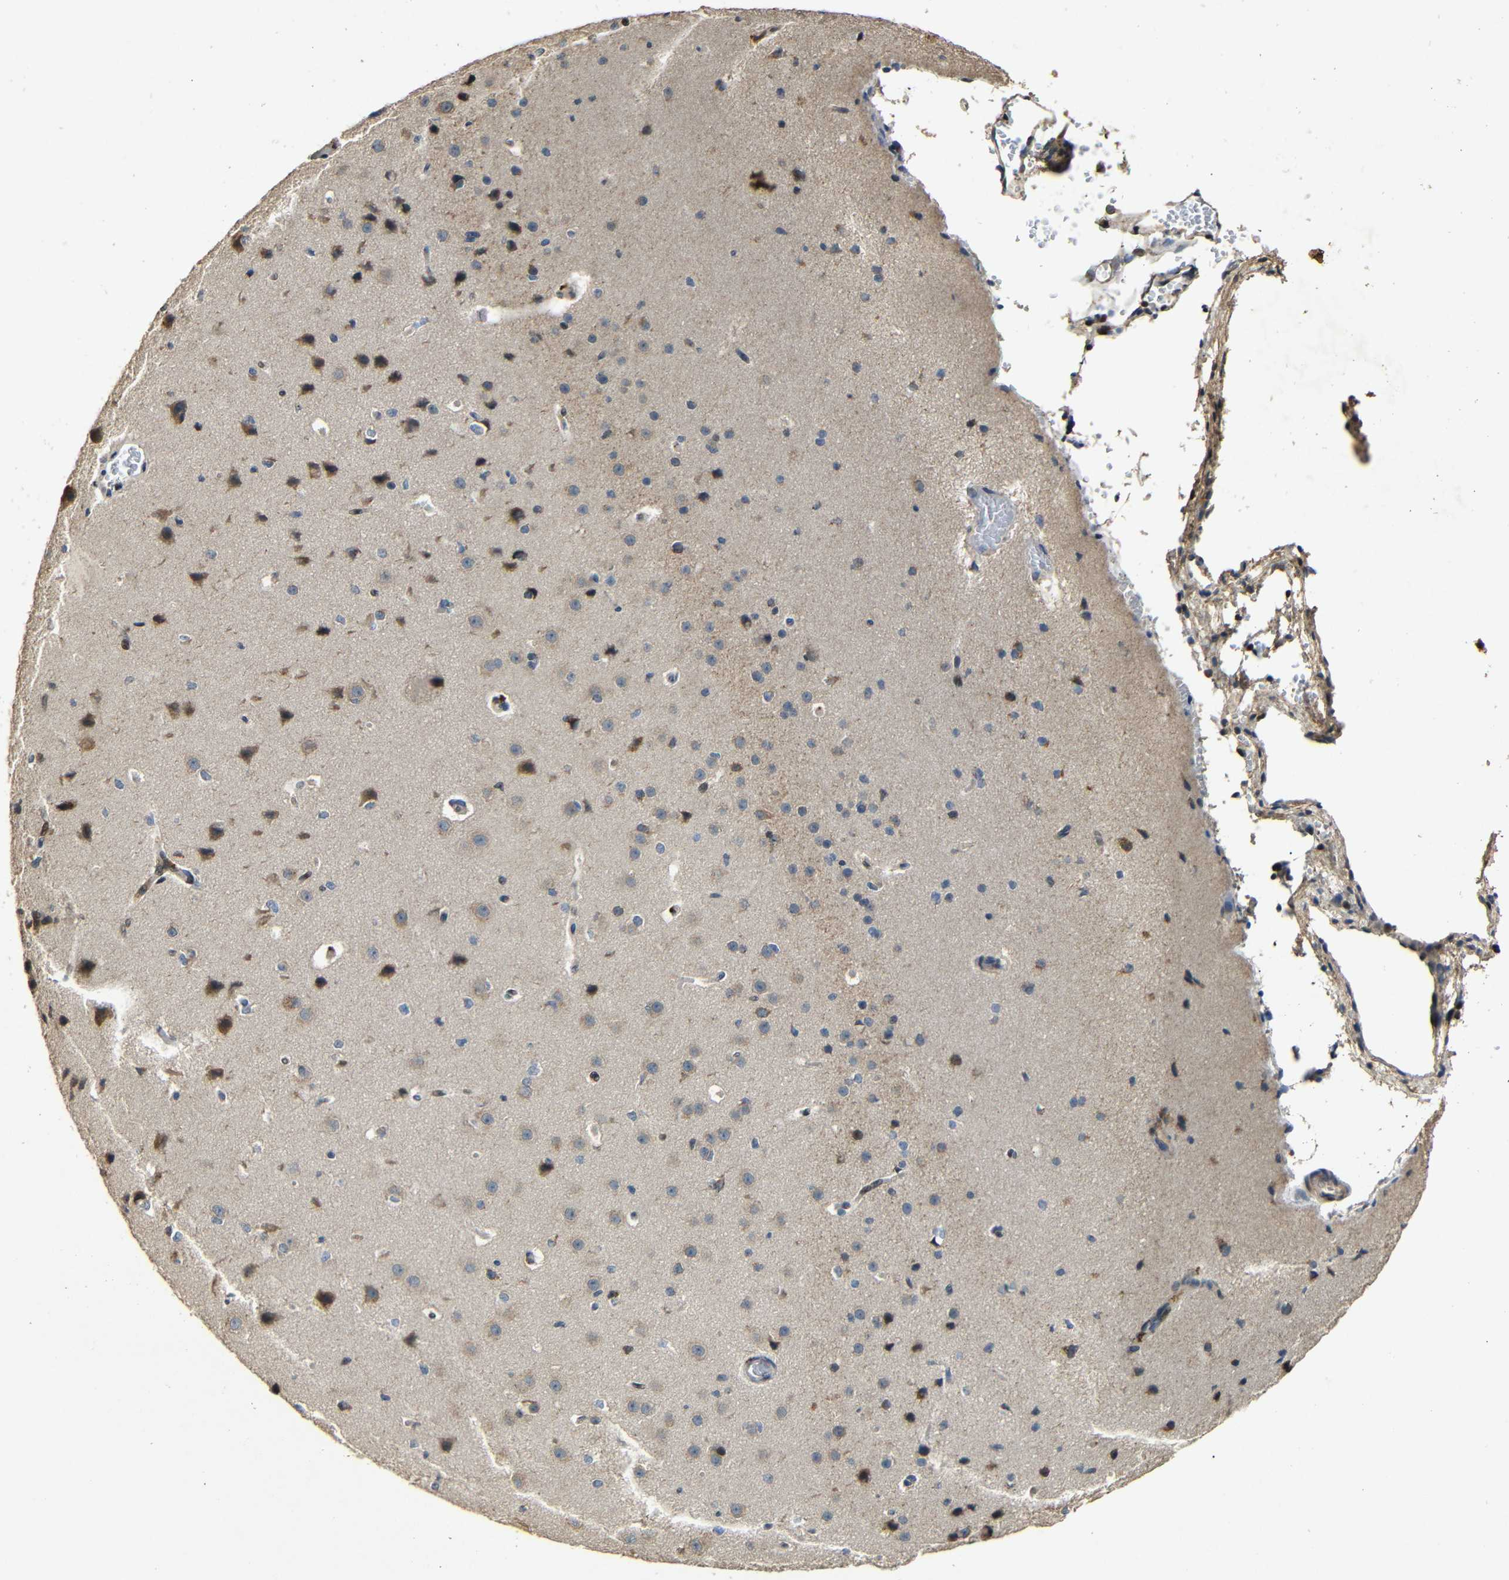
{"staining": {"intensity": "weak", "quantity": ">75%", "location": "cytoplasmic/membranous"}, "tissue": "cerebral cortex", "cell_type": "Endothelial cells", "image_type": "normal", "snomed": [{"axis": "morphology", "description": "Normal tissue, NOS"}, {"axis": "morphology", "description": "Developmental malformation"}, {"axis": "topography", "description": "Cerebral cortex"}], "caption": "Immunohistochemical staining of unremarkable human cerebral cortex shows >75% levels of weak cytoplasmic/membranous protein positivity in approximately >75% of endothelial cells. The staining was performed using DAB (3,3'-diaminobenzidine) to visualize the protein expression in brown, while the nuclei were stained in blue with hematoxylin (Magnification: 20x).", "gene": "KAZALD1", "patient": {"sex": "female", "age": 30}}